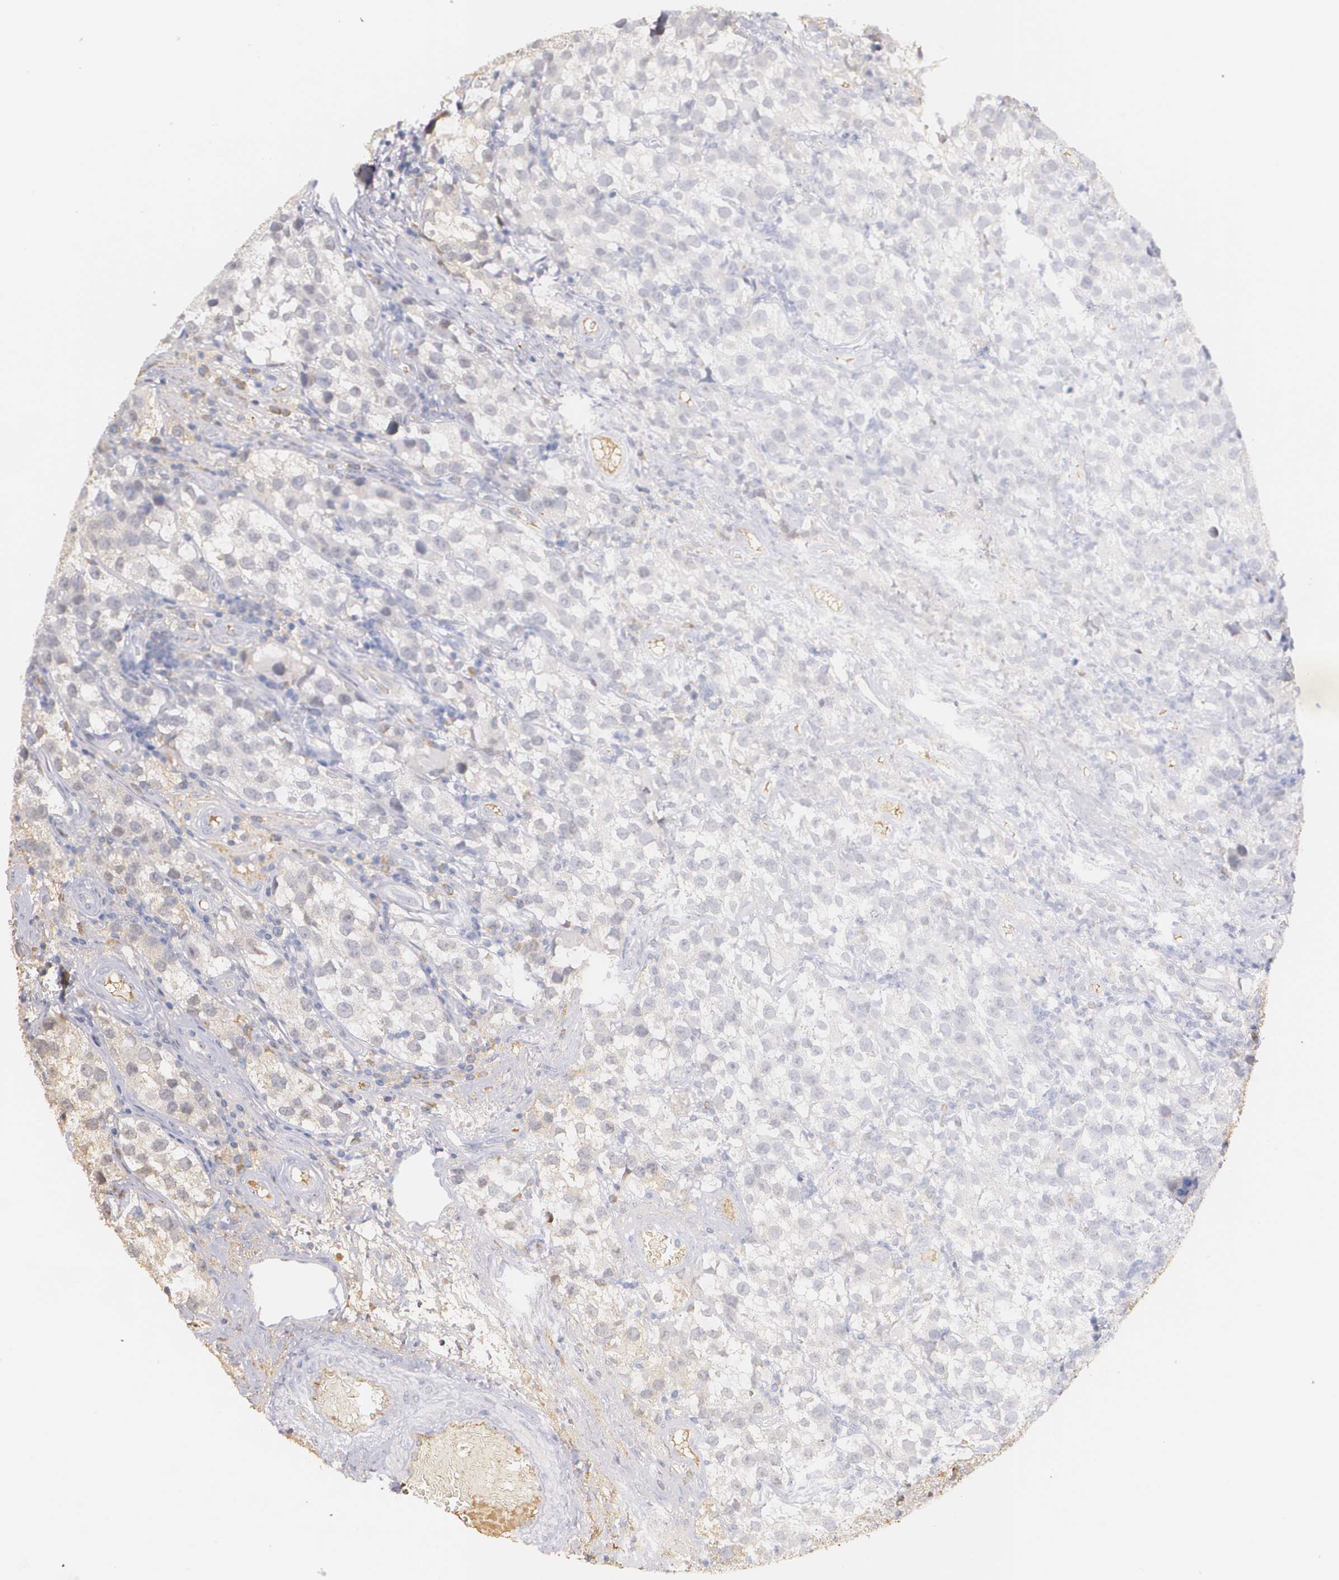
{"staining": {"intensity": "weak", "quantity": "<25%", "location": "cytoplasmic/membranous"}, "tissue": "testis cancer", "cell_type": "Tumor cells", "image_type": "cancer", "snomed": [{"axis": "morphology", "description": "Seminoma, NOS"}, {"axis": "topography", "description": "Testis"}], "caption": "Immunohistochemical staining of seminoma (testis) exhibits no significant positivity in tumor cells. (DAB (3,3'-diaminobenzidine) immunohistochemistry, high magnification).", "gene": "AMBP", "patient": {"sex": "male", "age": 39}}